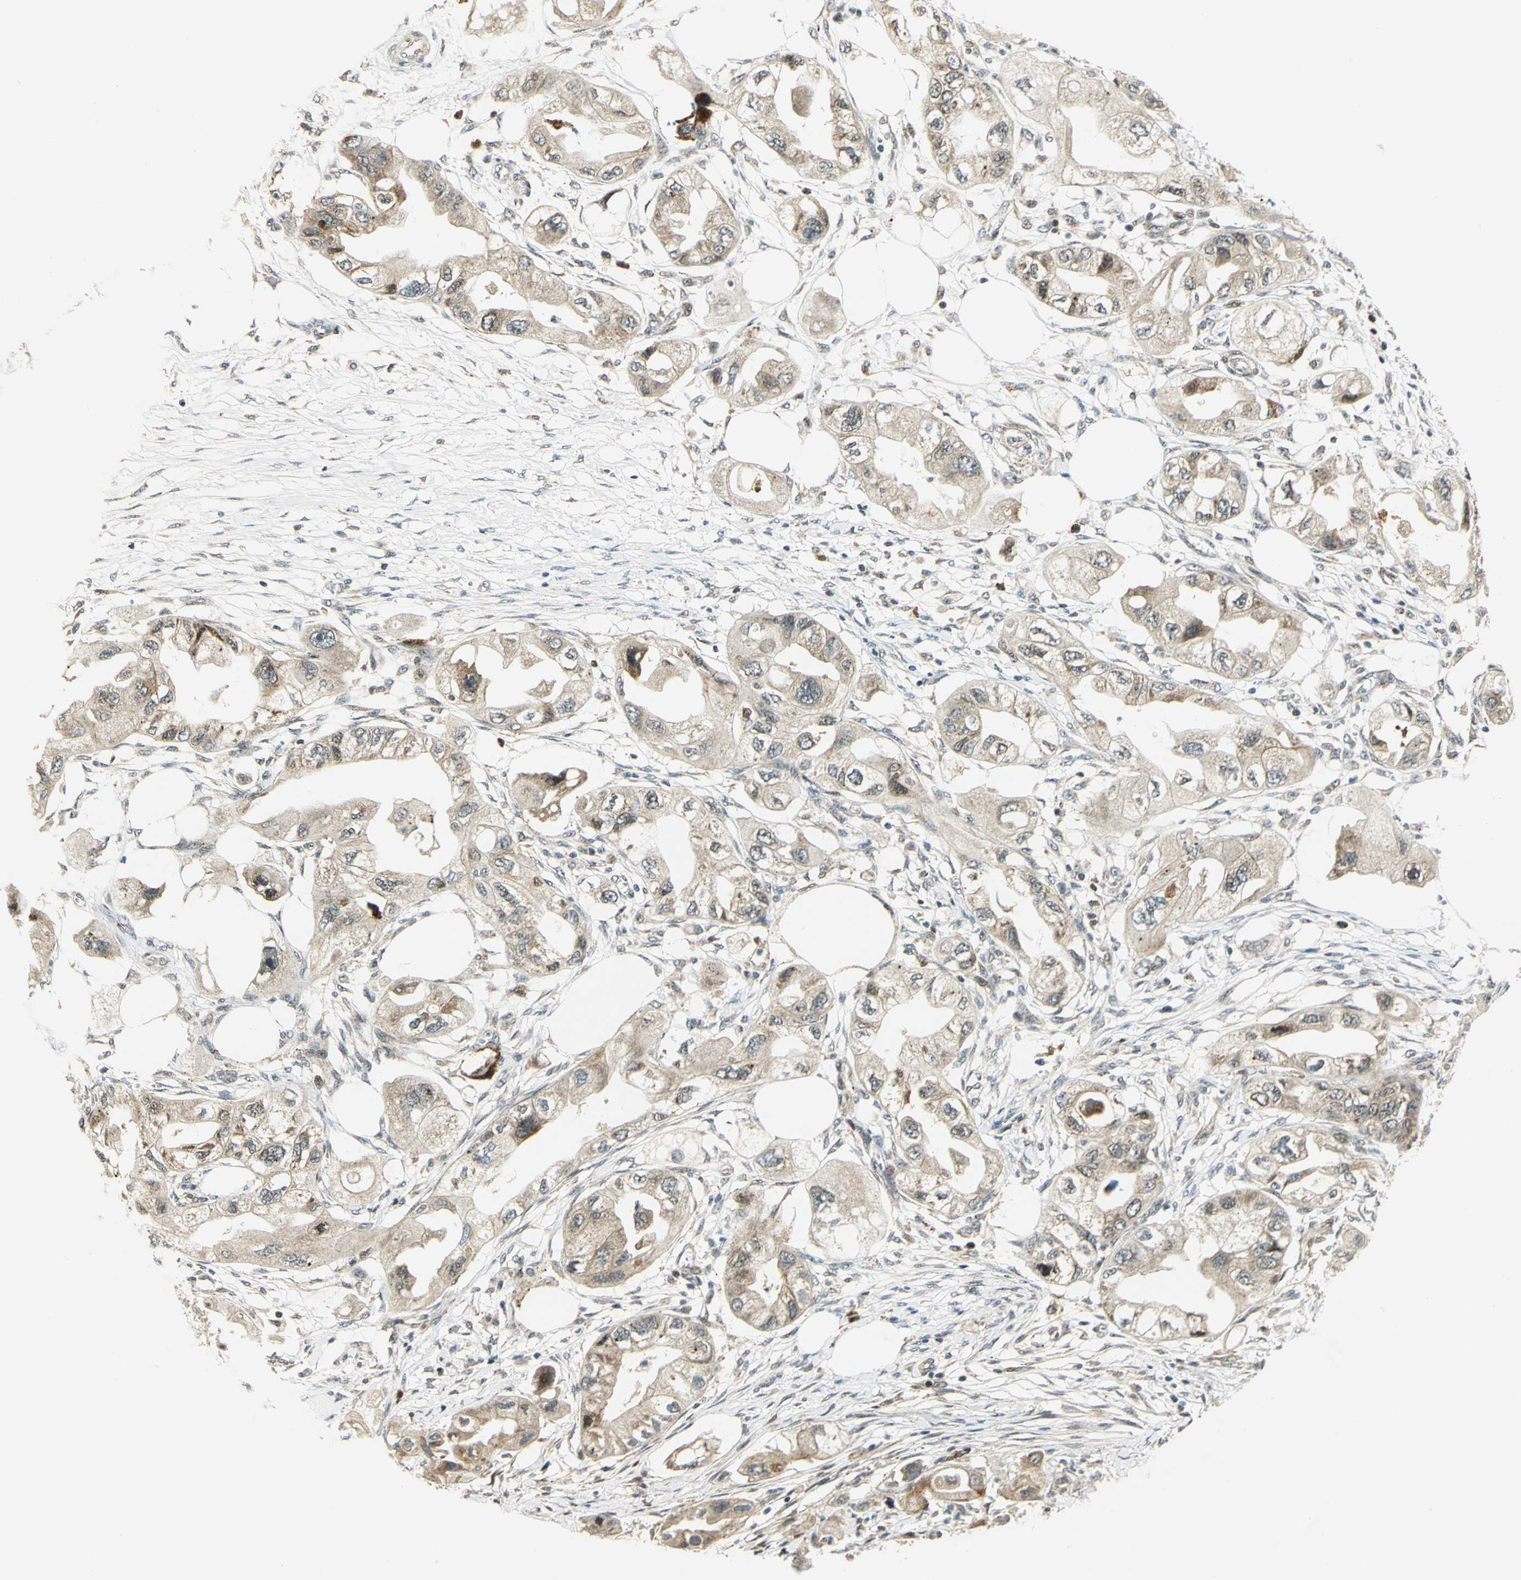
{"staining": {"intensity": "weak", "quantity": ">75%", "location": "cytoplasmic/membranous"}, "tissue": "endometrial cancer", "cell_type": "Tumor cells", "image_type": "cancer", "snomed": [{"axis": "morphology", "description": "Adenocarcinoma, NOS"}, {"axis": "topography", "description": "Endometrium"}], "caption": "Immunohistochemistry (IHC) of human endometrial cancer (adenocarcinoma) shows low levels of weak cytoplasmic/membranous positivity in approximately >75% of tumor cells.", "gene": "ATP6V1A", "patient": {"sex": "female", "age": 67}}